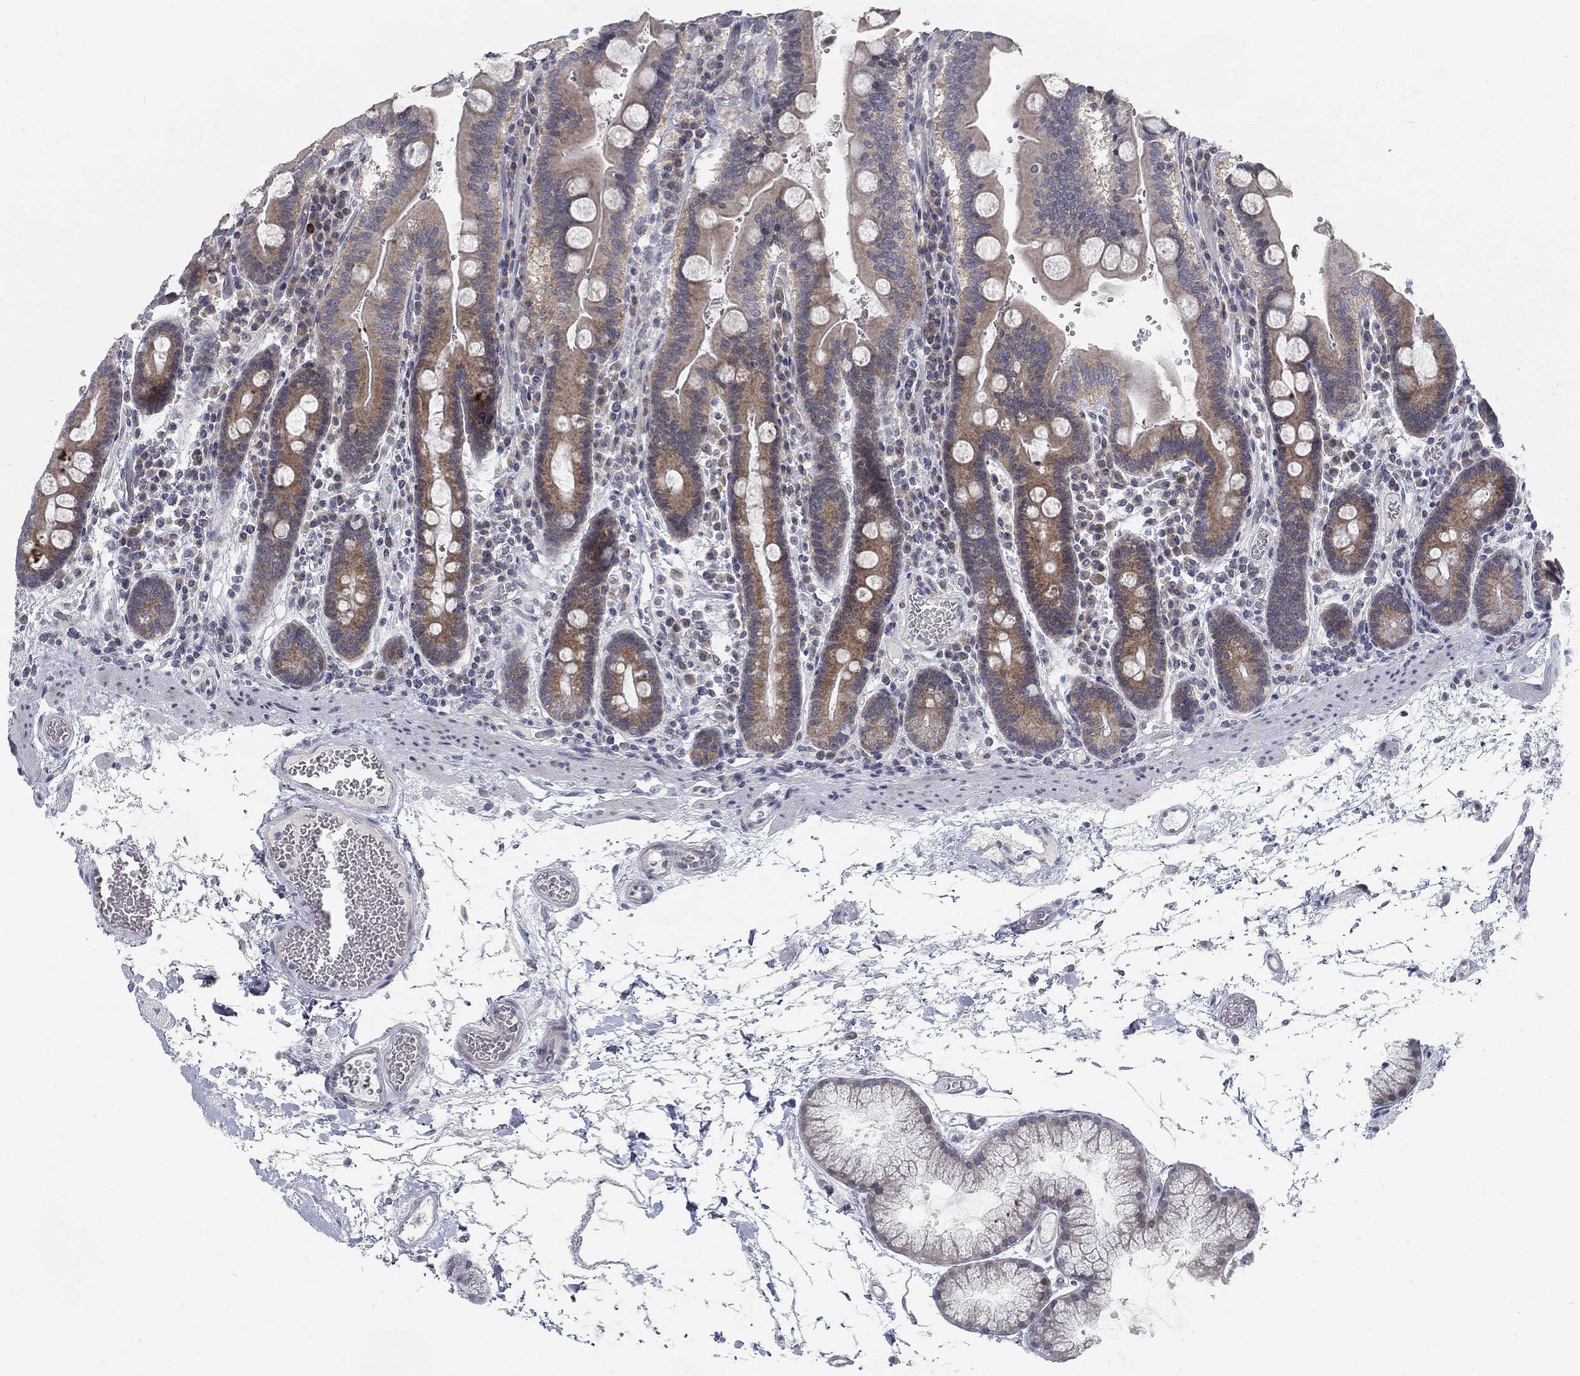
{"staining": {"intensity": "moderate", "quantity": "<25%", "location": "cytoplasmic/membranous"}, "tissue": "duodenum", "cell_type": "Glandular cells", "image_type": "normal", "snomed": [{"axis": "morphology", "description": "Normal tissue, NOS"}, {"axis": "topography", "description": "Duodenum"}], "caption": "A brown stain highlights moderate cytoplasmic/membranous expression of a protein in glandular cells of unremarkable duodenum. Using DAB (brown) and hematoxylin (blue) stains, captured at high magnification using brightfield microscopy.", "gene": "ATP1A3", "patient": {"sex": "female", "age": 62}}